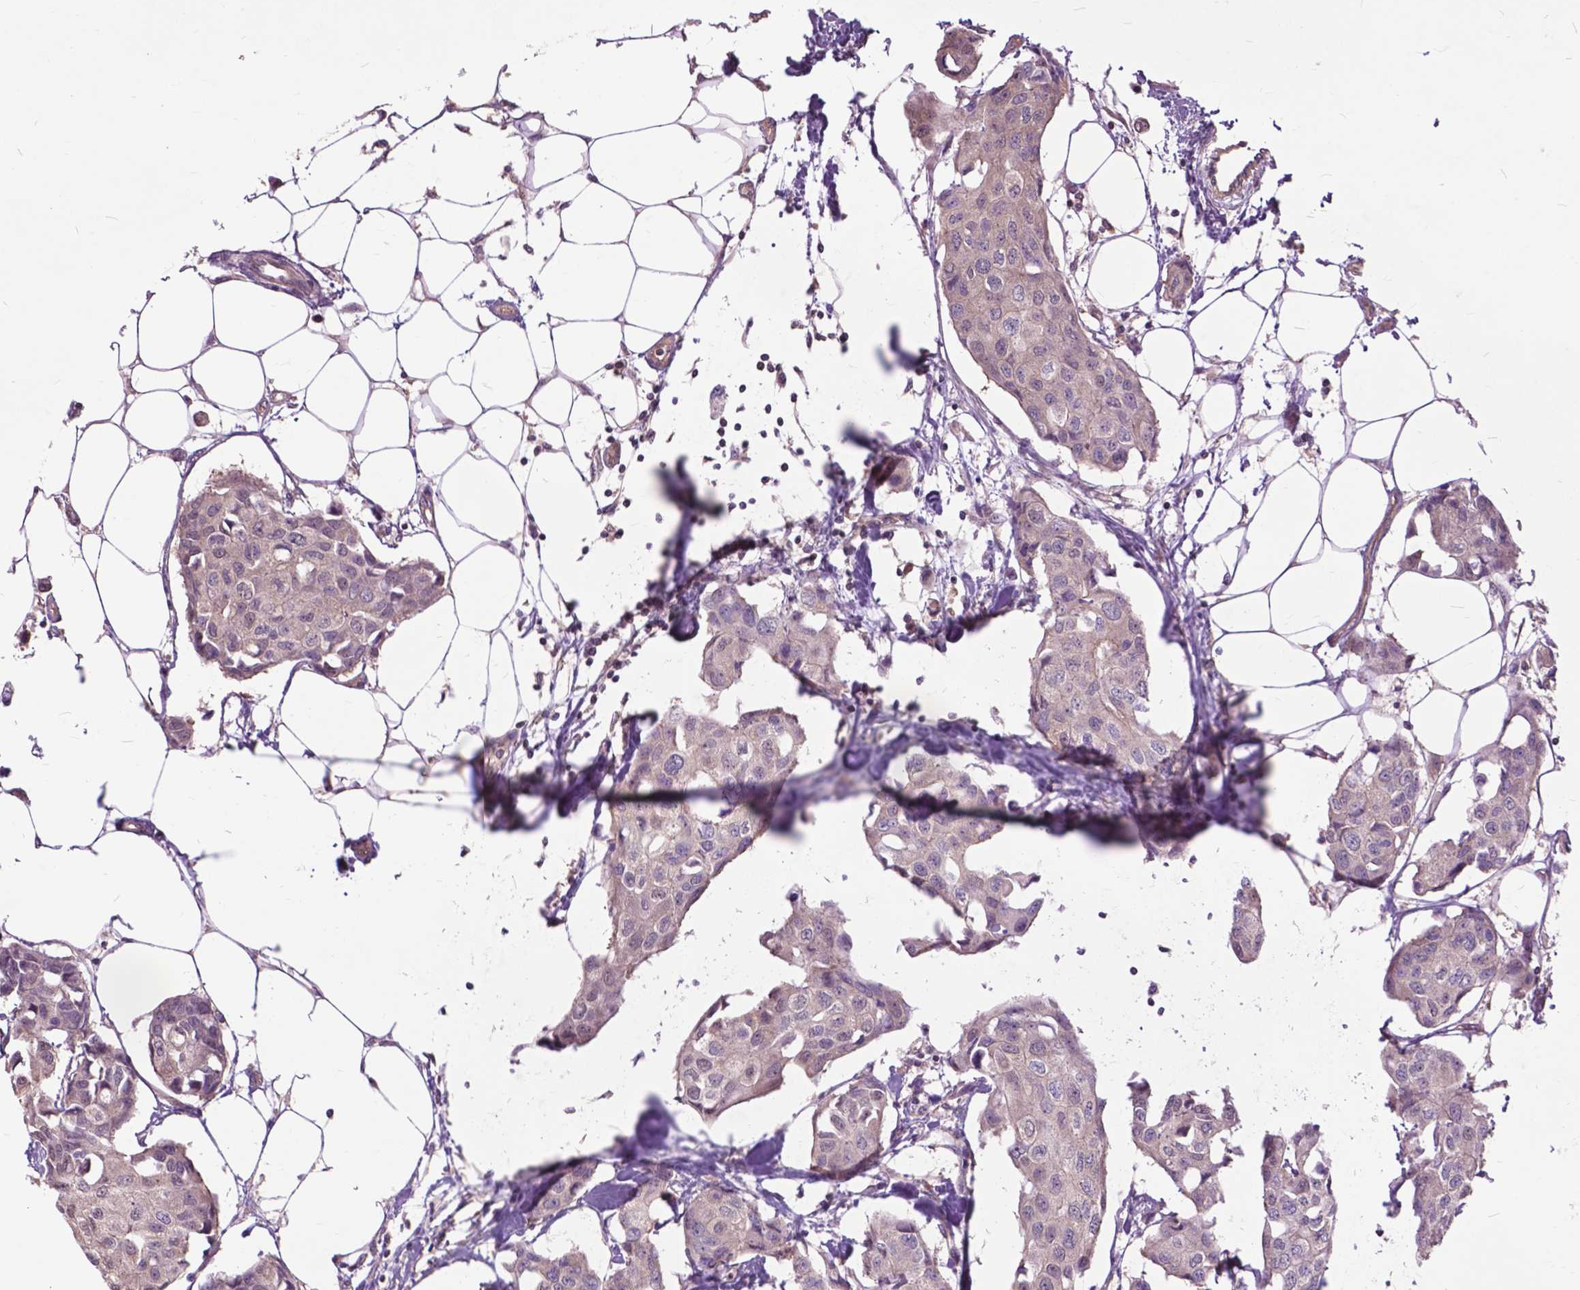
{"staining": {"intensity": "weak", "quantity": "<25%", "location": "cytoplasmic/membranous"}, "tissue": "breast cancer", "cell_type": "Tumor cells", "image_type": "cancer", "snomed": [{"axis": "morphology", "description": "Duct carcinoma"}, {"axis": "topography", "description": "Breast"}], "caption": "Image shows no significant protein positivity in tumor cells of breast intraductal carcinoma.", "gene": "ARAF", "patient": {"sex": "female", "age": 80}}